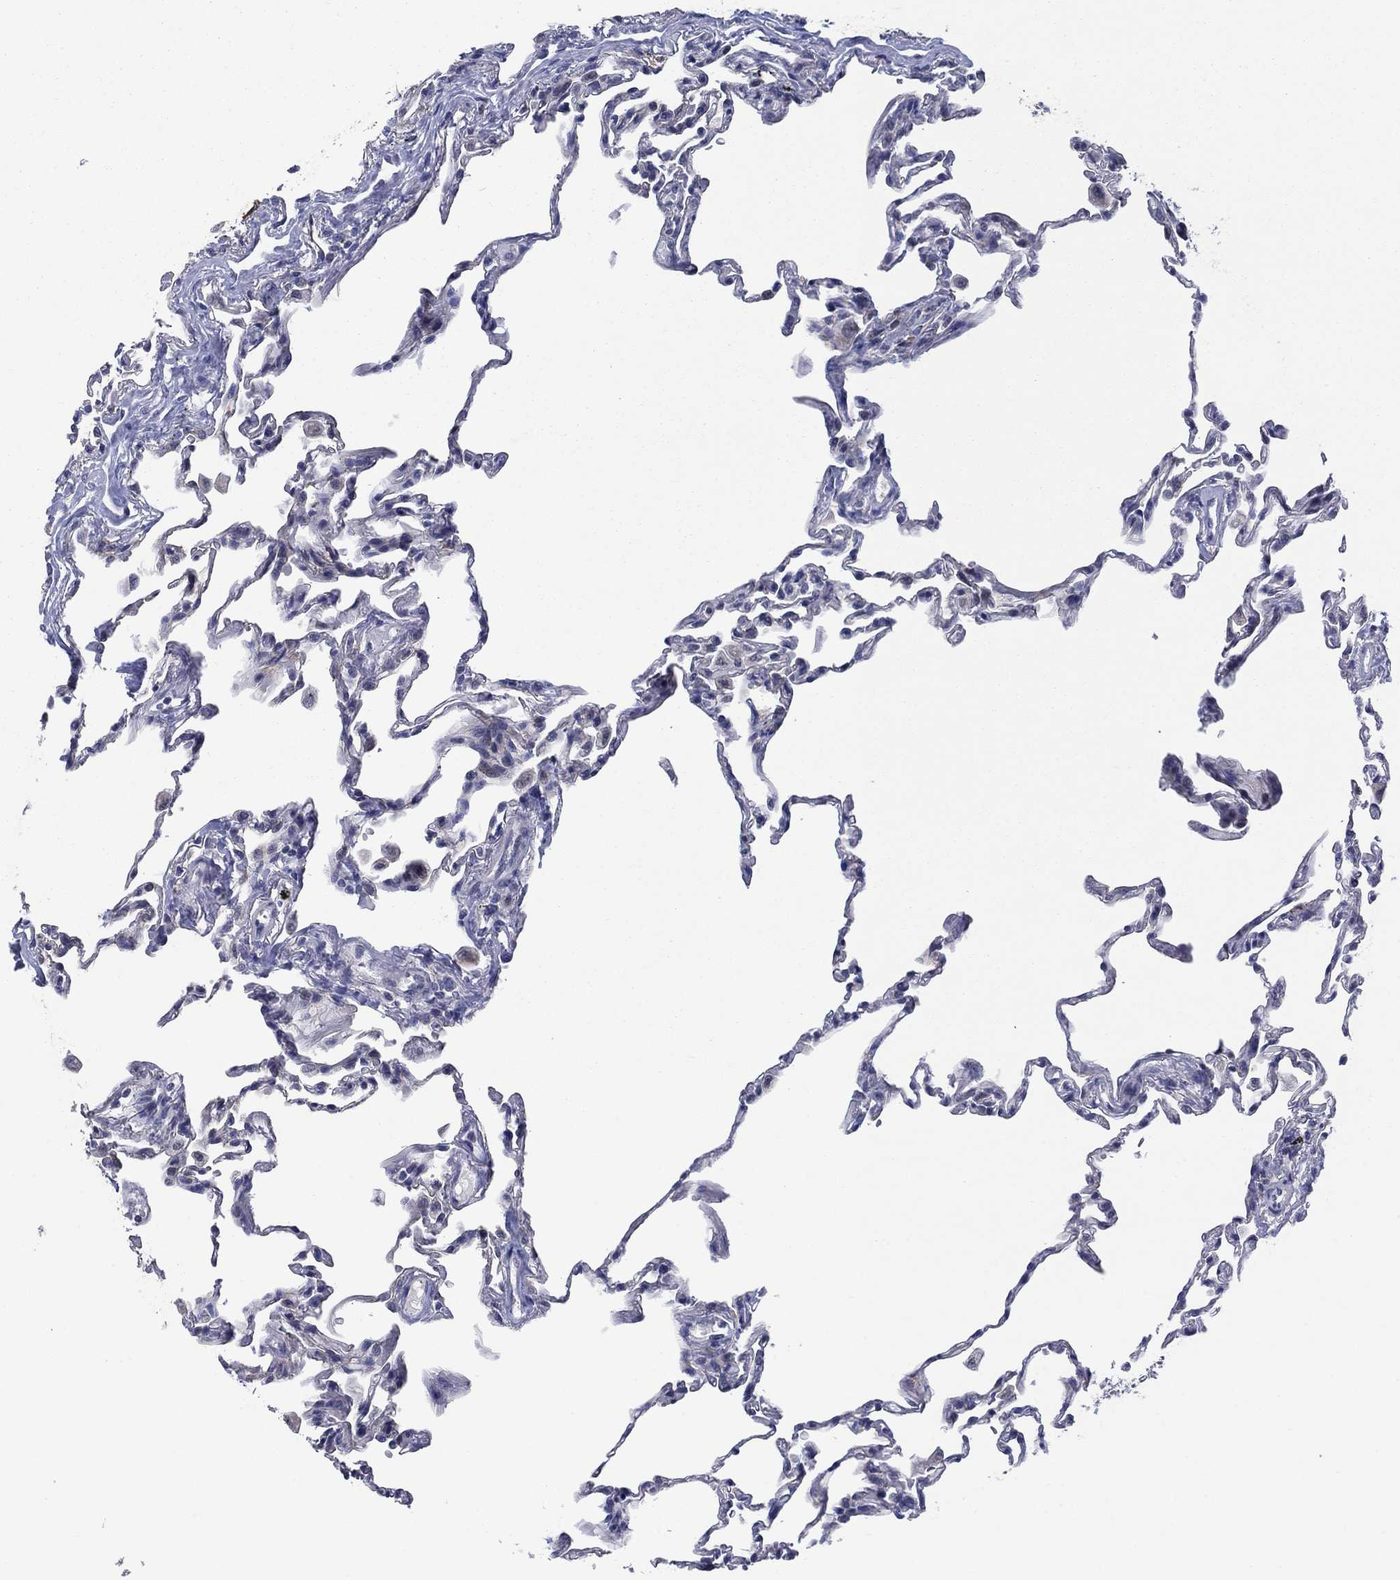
{"staining": {"intensity": "negative", "quantity": "none", "location": "none"}, "tissue": "lung", "cell_type": "Alveolar cells", "image_type": "normal", "snomed": [{"axis": "morphology", "description": "Normal tissue, NOS"}, {"axis": "topography", "description": "Lung"}], "caption": "IHC histopathology image of unremarkable human lung stained for a protein (brown), which displays no positivity in alveolar cells.", "gene": "SDC1", "patient": {"sex": "female", "age": 57}}